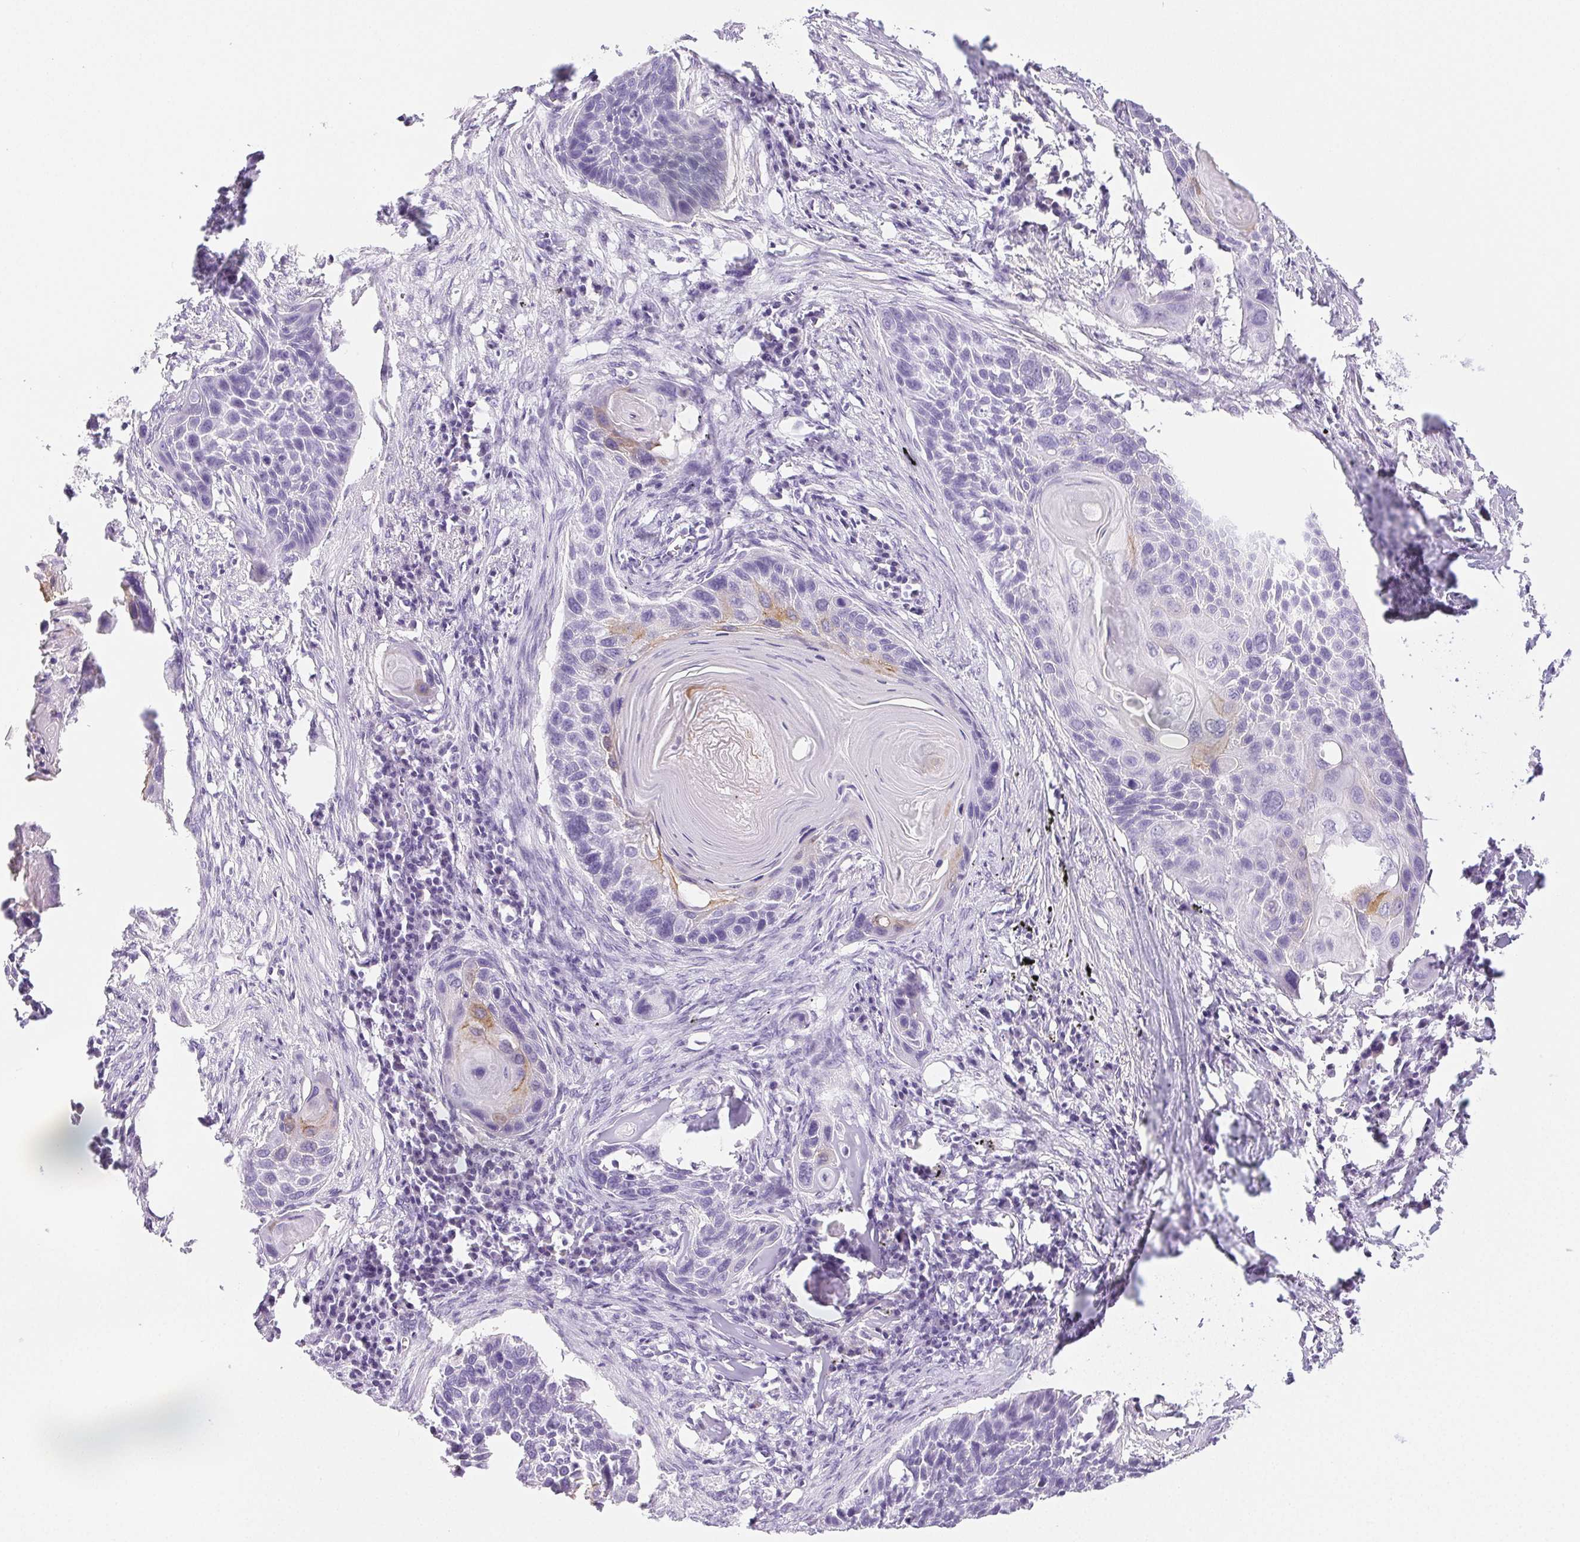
{"staining": {"intensity": "weak", "quantity": "<25%", "location": "cytoplasmic/membranous"}, "tissue": "lung cancer", "cell_type": "Tumor cells", "image_type": "cancer", "snomed": [{"axis": "morphology", "description": "Squamous cell carcinoma, NOS"}, {"axis": "topography", "description": "Lung"}], "caption": "High magnification brightfield microscopy of lung cancer stained with DAB (3,3'-diaminobenzidine) (brown) and counterstained with hematoxylin (blue): tumor cells show no significant expression.", "gene": "PI3", "patient": {"sex": "male", "age": 78}}